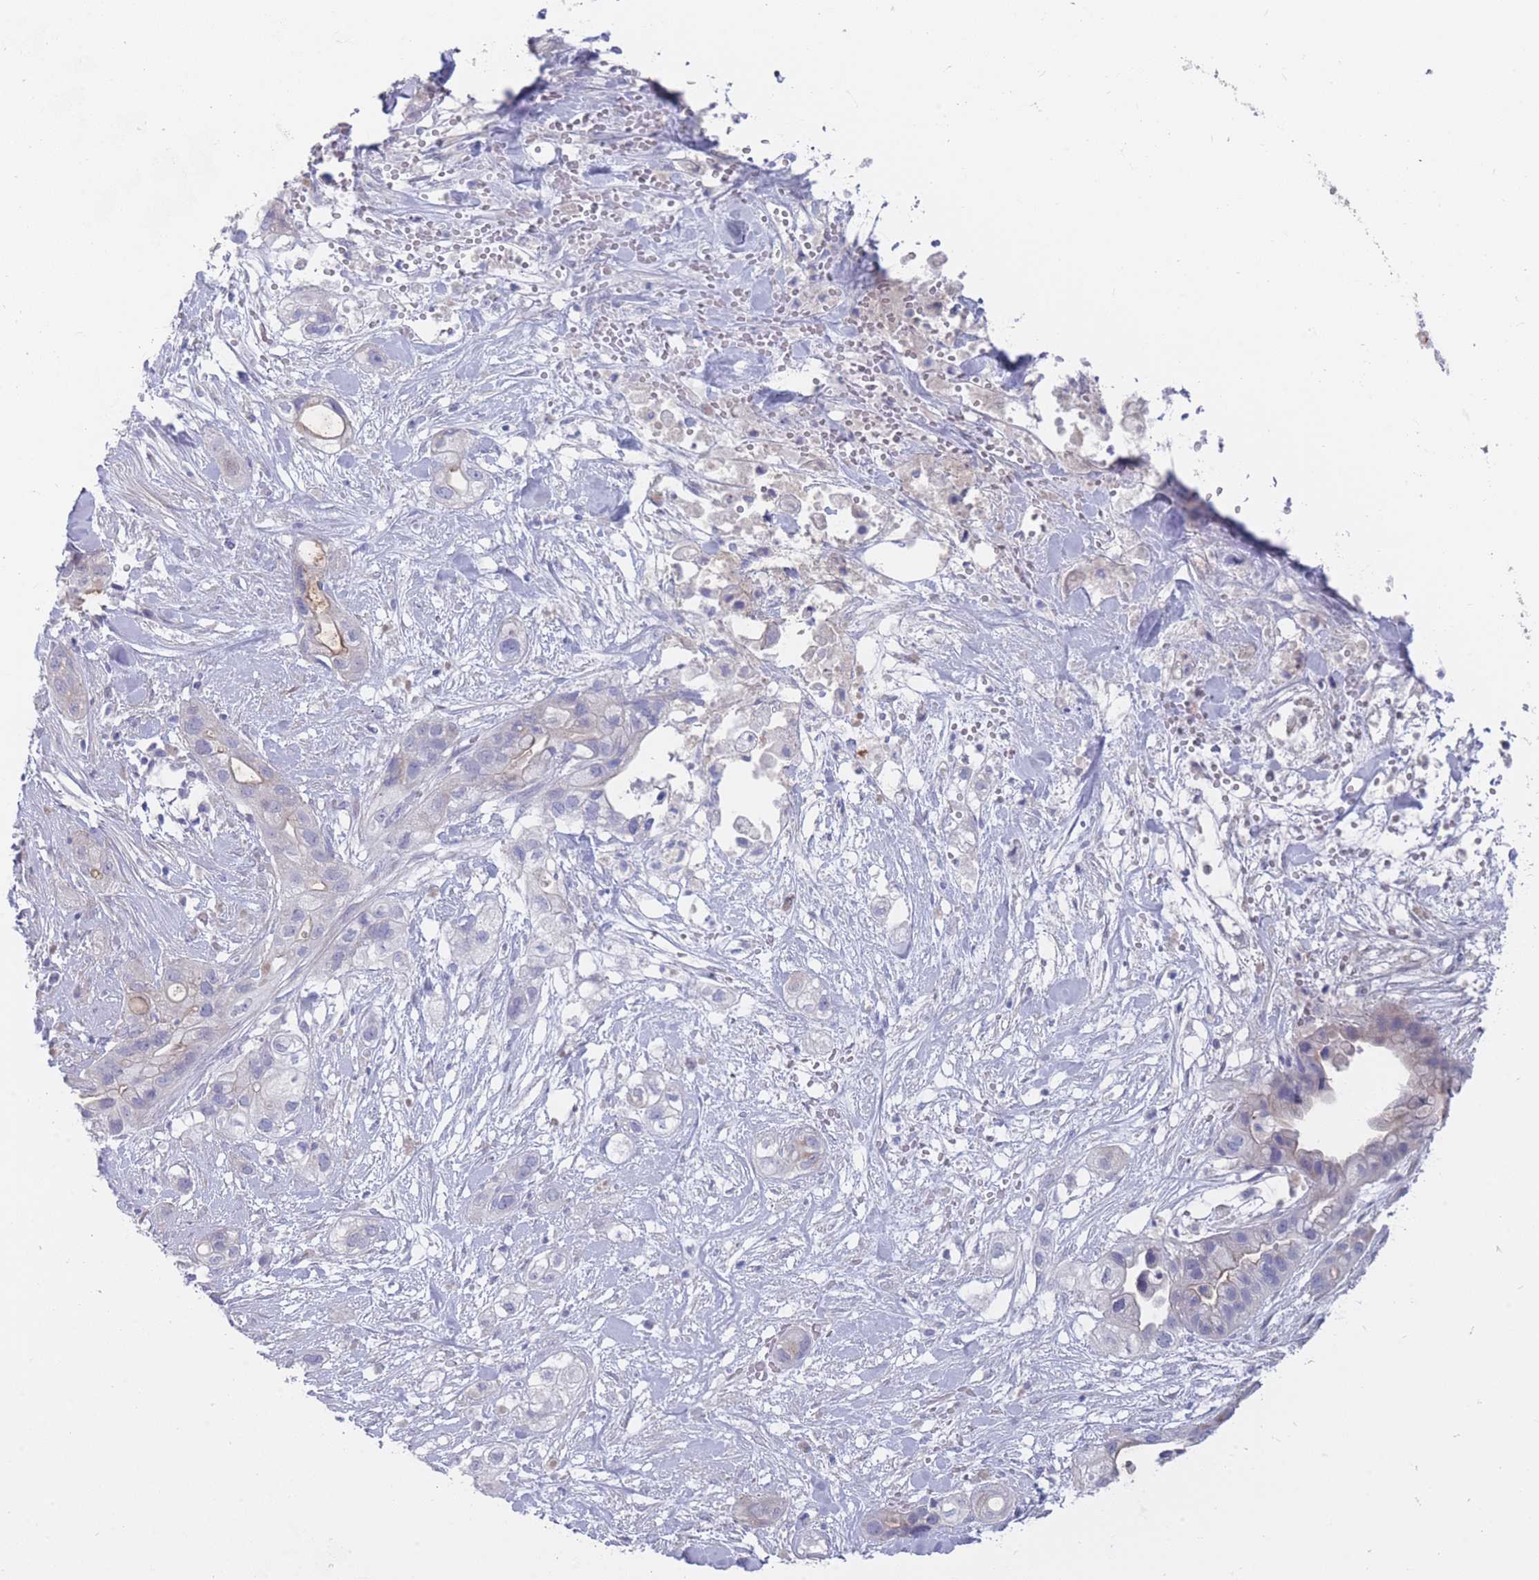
{"staining": {"intensity": "negative", "quantity": "none", "location": "none"}, "tissue": "pancreatic cancer", "cell_type": "Tumor cells", "image_type": "cancer", "snomed": [{"axis": "morphology", "description": "Adenocarcinoma, NOS"}, {"axis": "topography", "description": "Pancreas"}], "caption": "The image exhibits no staining of tumor cells in adenocarcinoma (pancreatic).", "gene": "PIGU", "patient": {"sex": "male", "age": 44}}